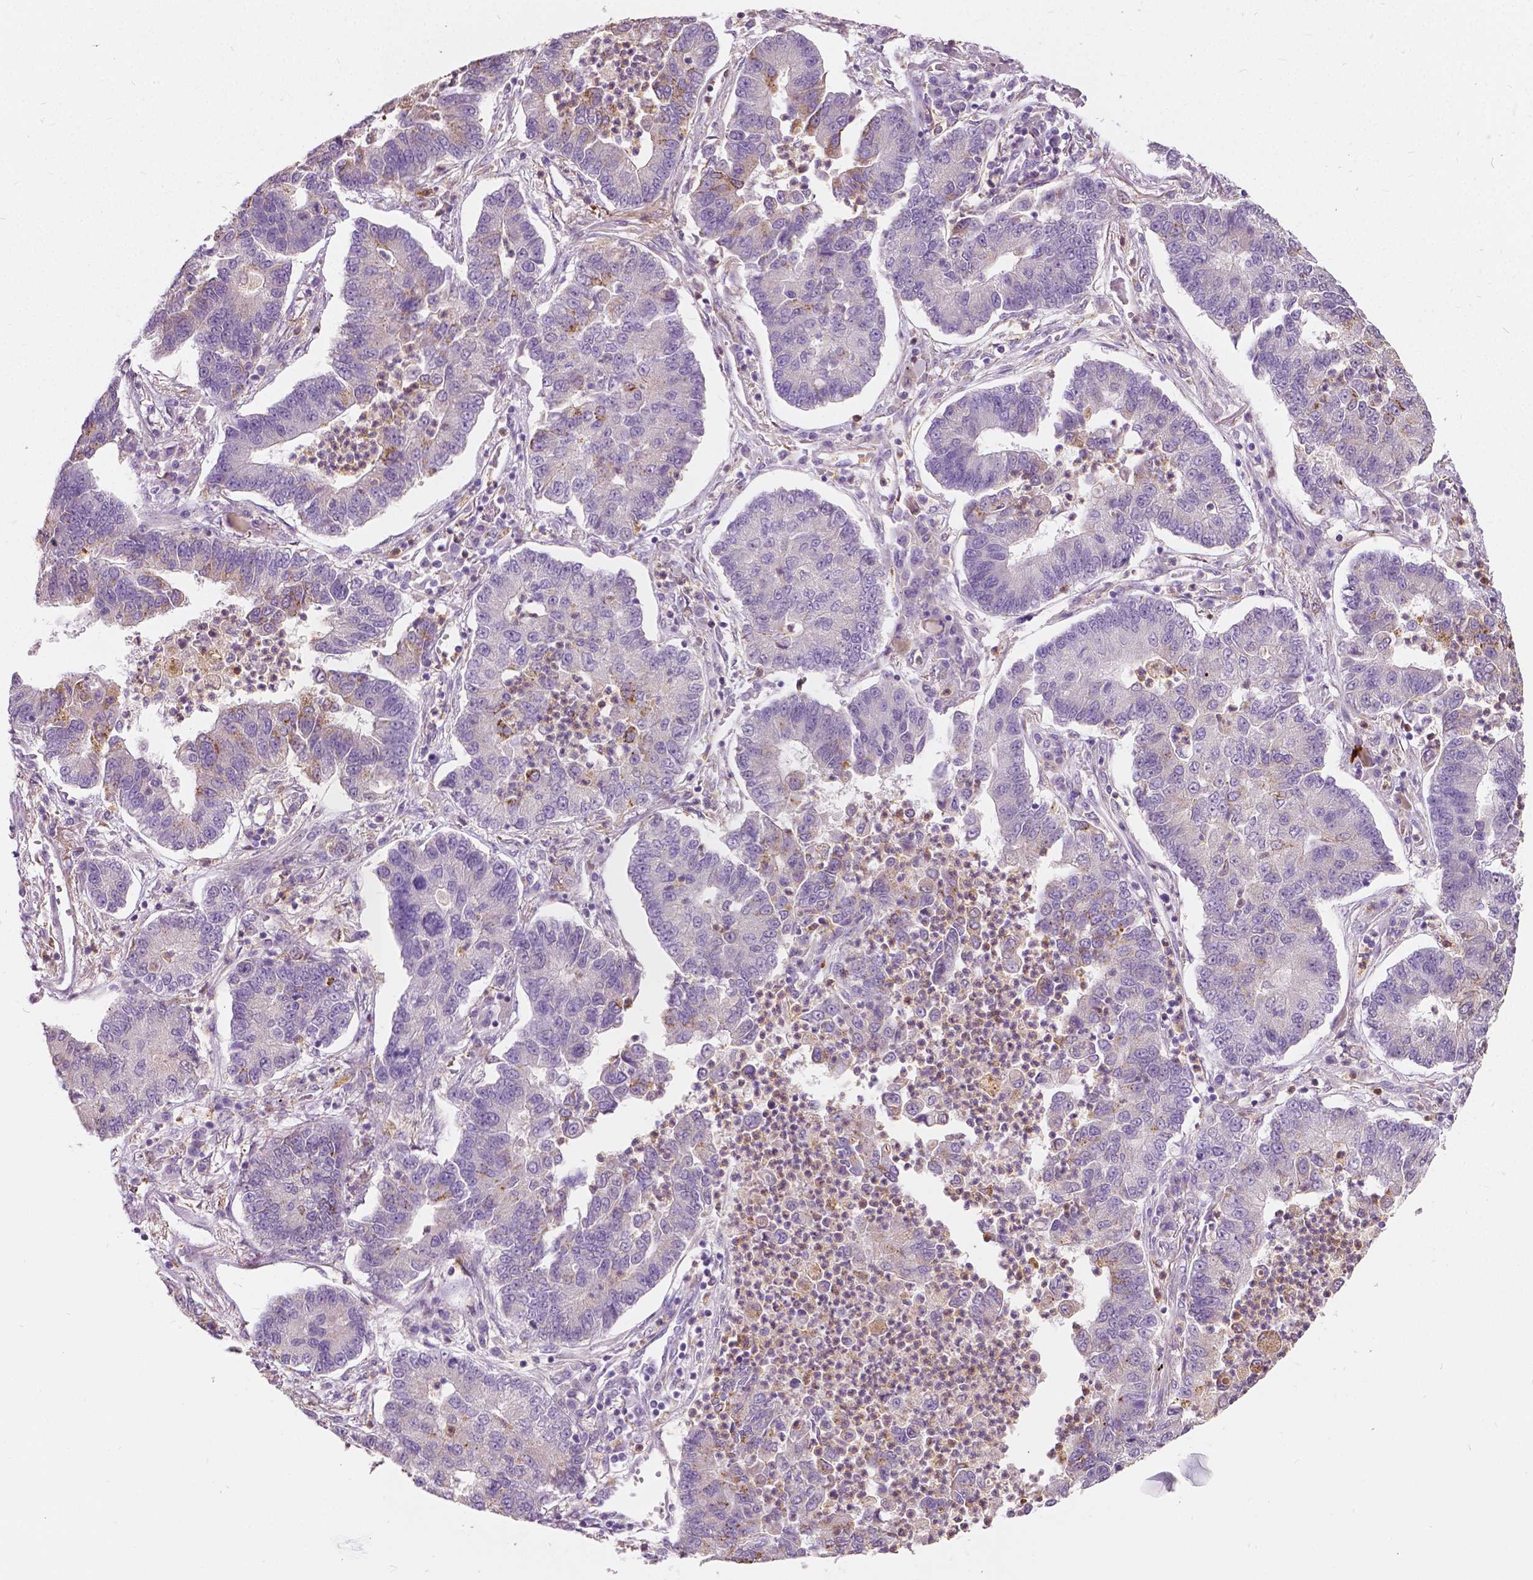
{"staining": {"intensity": "moderate", "quantity": "<25%", "location": "cytoplasmic/membranous"}, "tissue": "lung cancer", "cell_type": "Tumor cells", "image_type": "cancer", "snomed": [{"axis": "morphology", "description": "Adenocarcinoma, NOS"}, {"axis": "topography", "description": "Lung"}], "caption": "Human lung cancer (adenocarcinoma) stained for a protein (brown) reveals moderate cytoplasmic/membranous positive expression in approximately <25% of tumor cells.", "gene": "DLX6", "patient": {"sex": "female", "age": 57}}